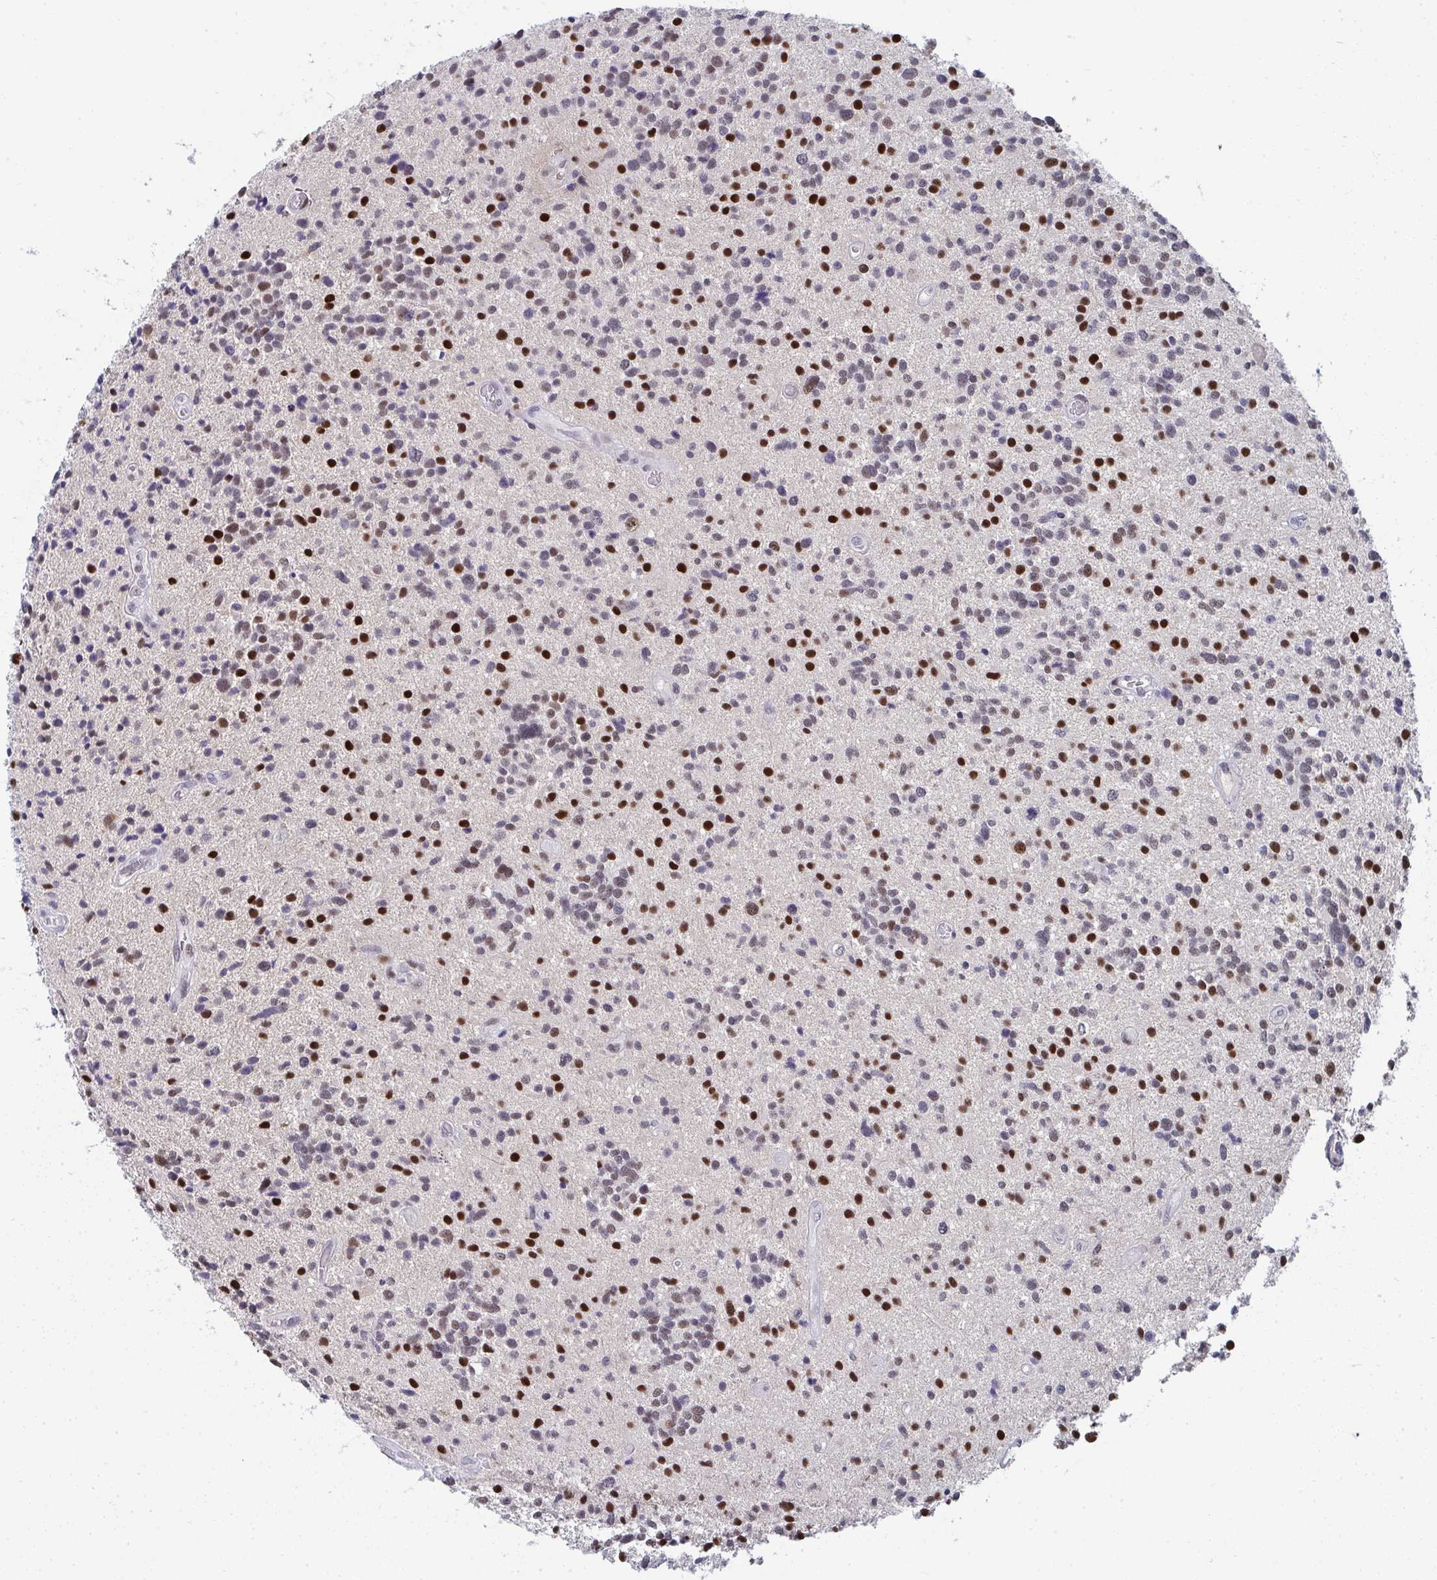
{"staining": {"intensity": "strong", "quantity": "25%-75%", "location": "nuclear"}, "tissue": "glioma", "cell_type": "Tumor cells", "image_type": "cancer", "snomed": [{"axis": "morphology", "description": "Glioma, malignant, High grade"}, {"axis": "topography", "description": "Brain"}], "caption": "This image exhibits malignant high-grade glioma stained with immunohistochemistry to label a protein in brown. The nuclear of tumor cells show strong positivity for the protein. Nuclei are counter-stained blue.", "gene": "JDP2", "patient": {"sex": "male", "age": 29}}